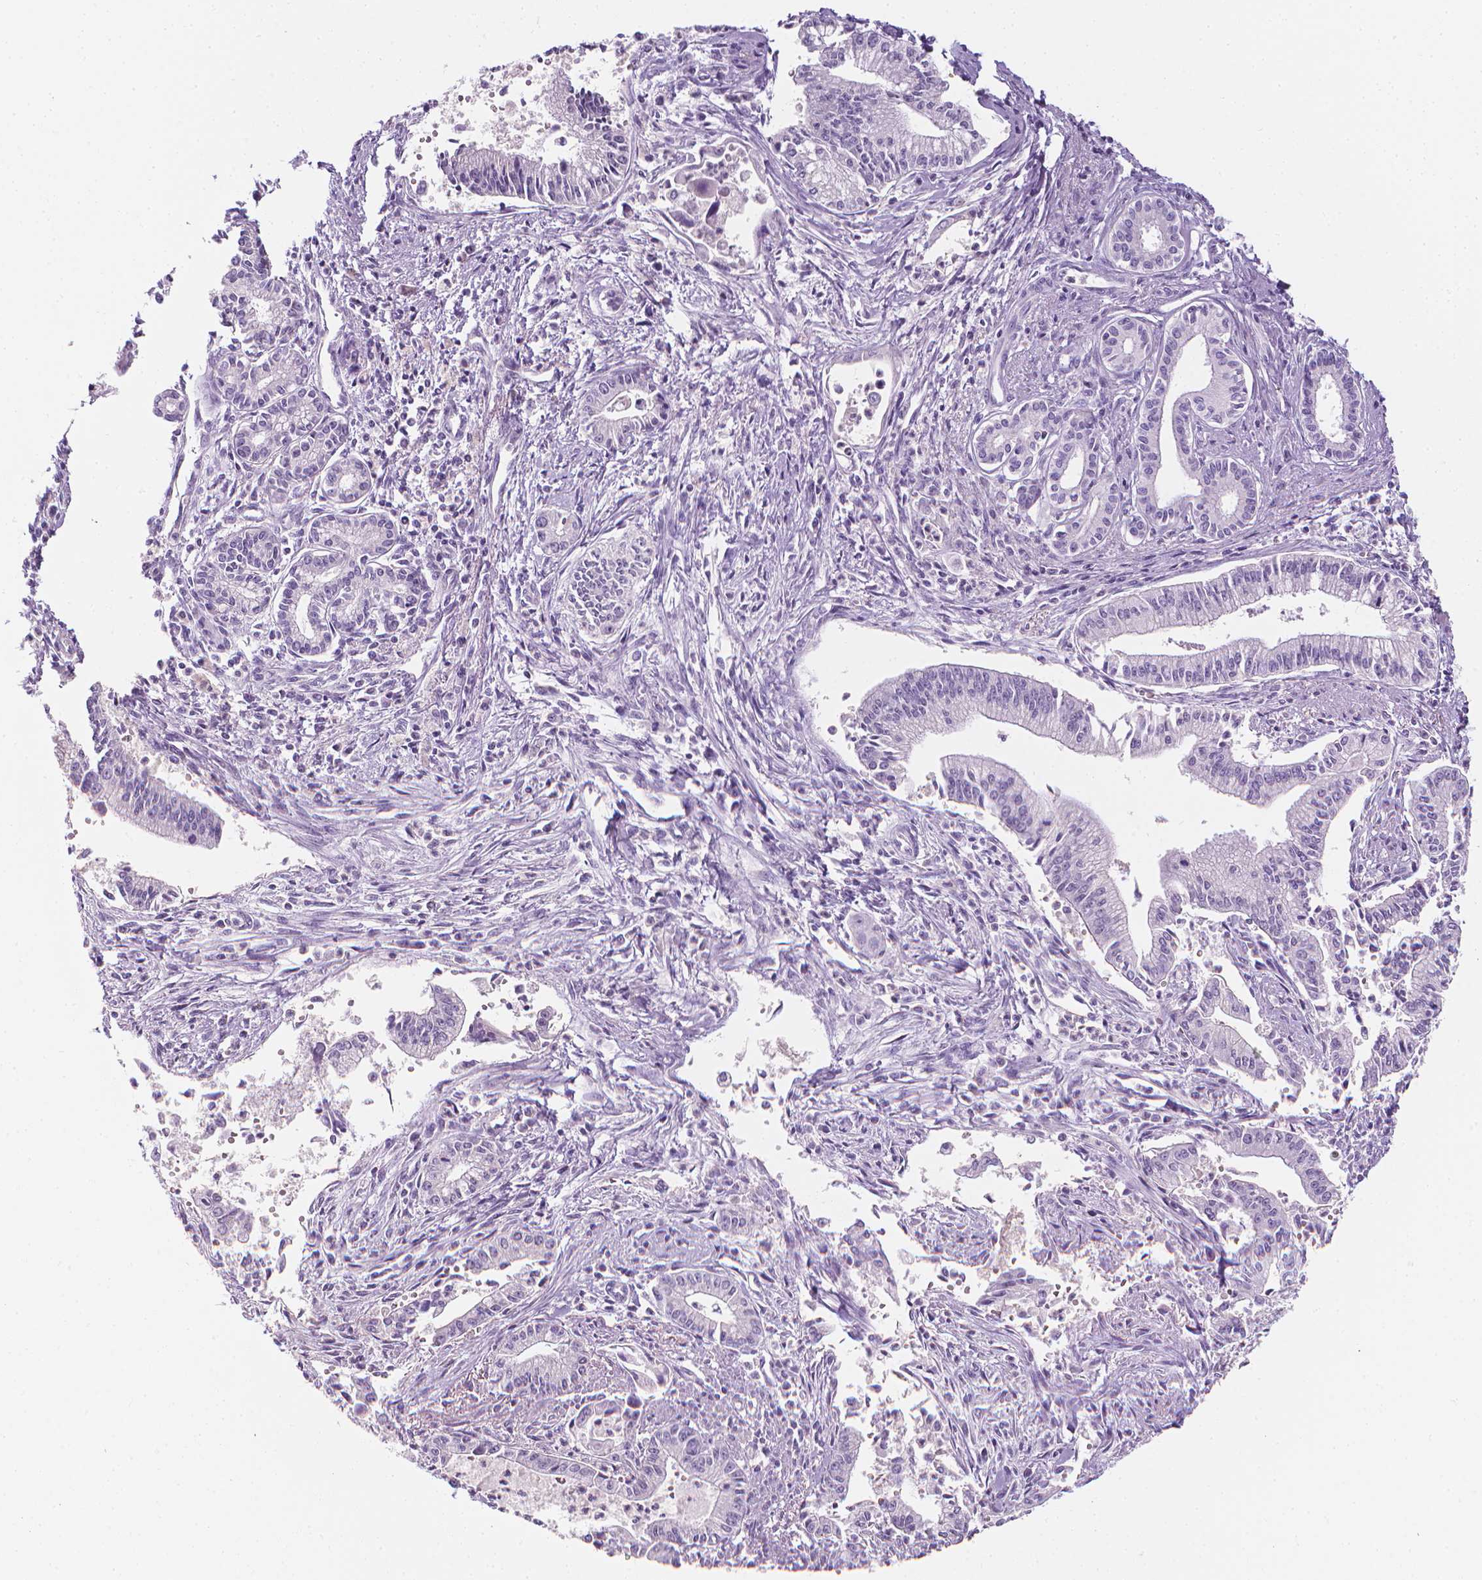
{"staining": {"intensity": "negative", "quantity": "none", "location": "none"}, "tissue": "pancreatic cancer", "cell_type": "Tumor cells", "image_type": "cancer", "snomed": [{"axis": "morphology", "description": "Adenocarcinoma, NOS"}, {"axis": "topography", "description": "Pancreas"}], "caption": "An immunohistochemistry photomicrograph of pancreatic cancer is shown. There is no staining in tumor cells of pancreatic cancer. (Stains: DAB IHC with hematoxylin counter stain, Microscopy: brightfield microscopy at high magnification).", "gene": "DCAF8L1", "patient": {"sex": "female", "age": 65}}